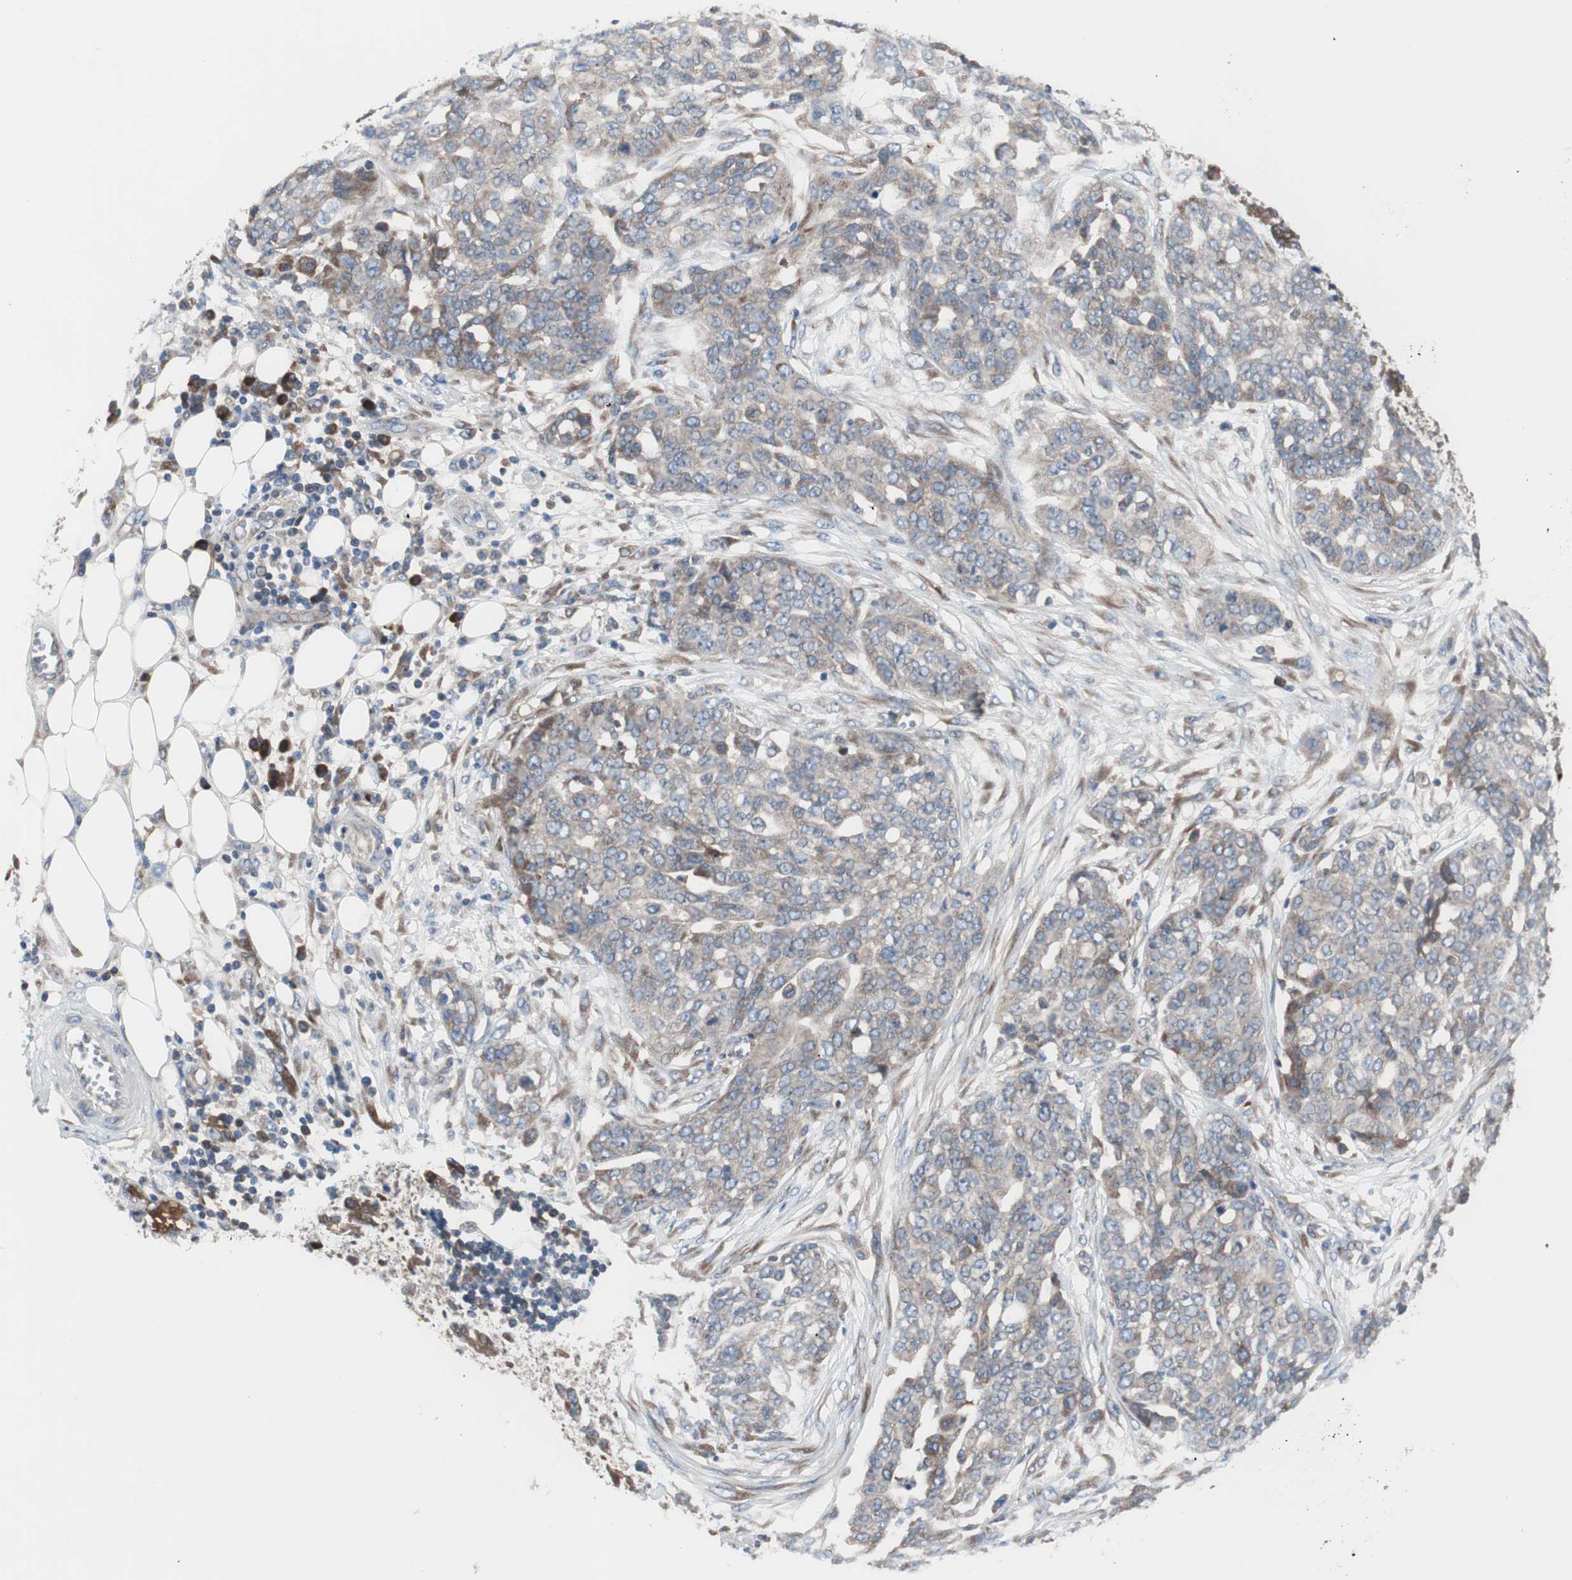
{"staining": {"intensity": "weak", "quantity": ">75%", "location": "cytoplasmic/membranous"}, "tissue": "ovarian cancer", "cell_type": "Tumor cells", "image_type": "cancer", "snomed": [{"axis": "morphology", "description": "Cystadenocarcinoma, serous, NOS"}, {"axis": "topography", "description": "Soft tissue"}, {"axis": "topography", "description": "Ovary"}], "caption": "This micrograph demonstrates IHC staining of serous cystadenocarcinoma (ovarian), with low weak cytoplasmic/membranous expression in approximately >75% of tumor cells.", "gene": "KANSL1", "patient": {"sex": "female", "age": 57}}